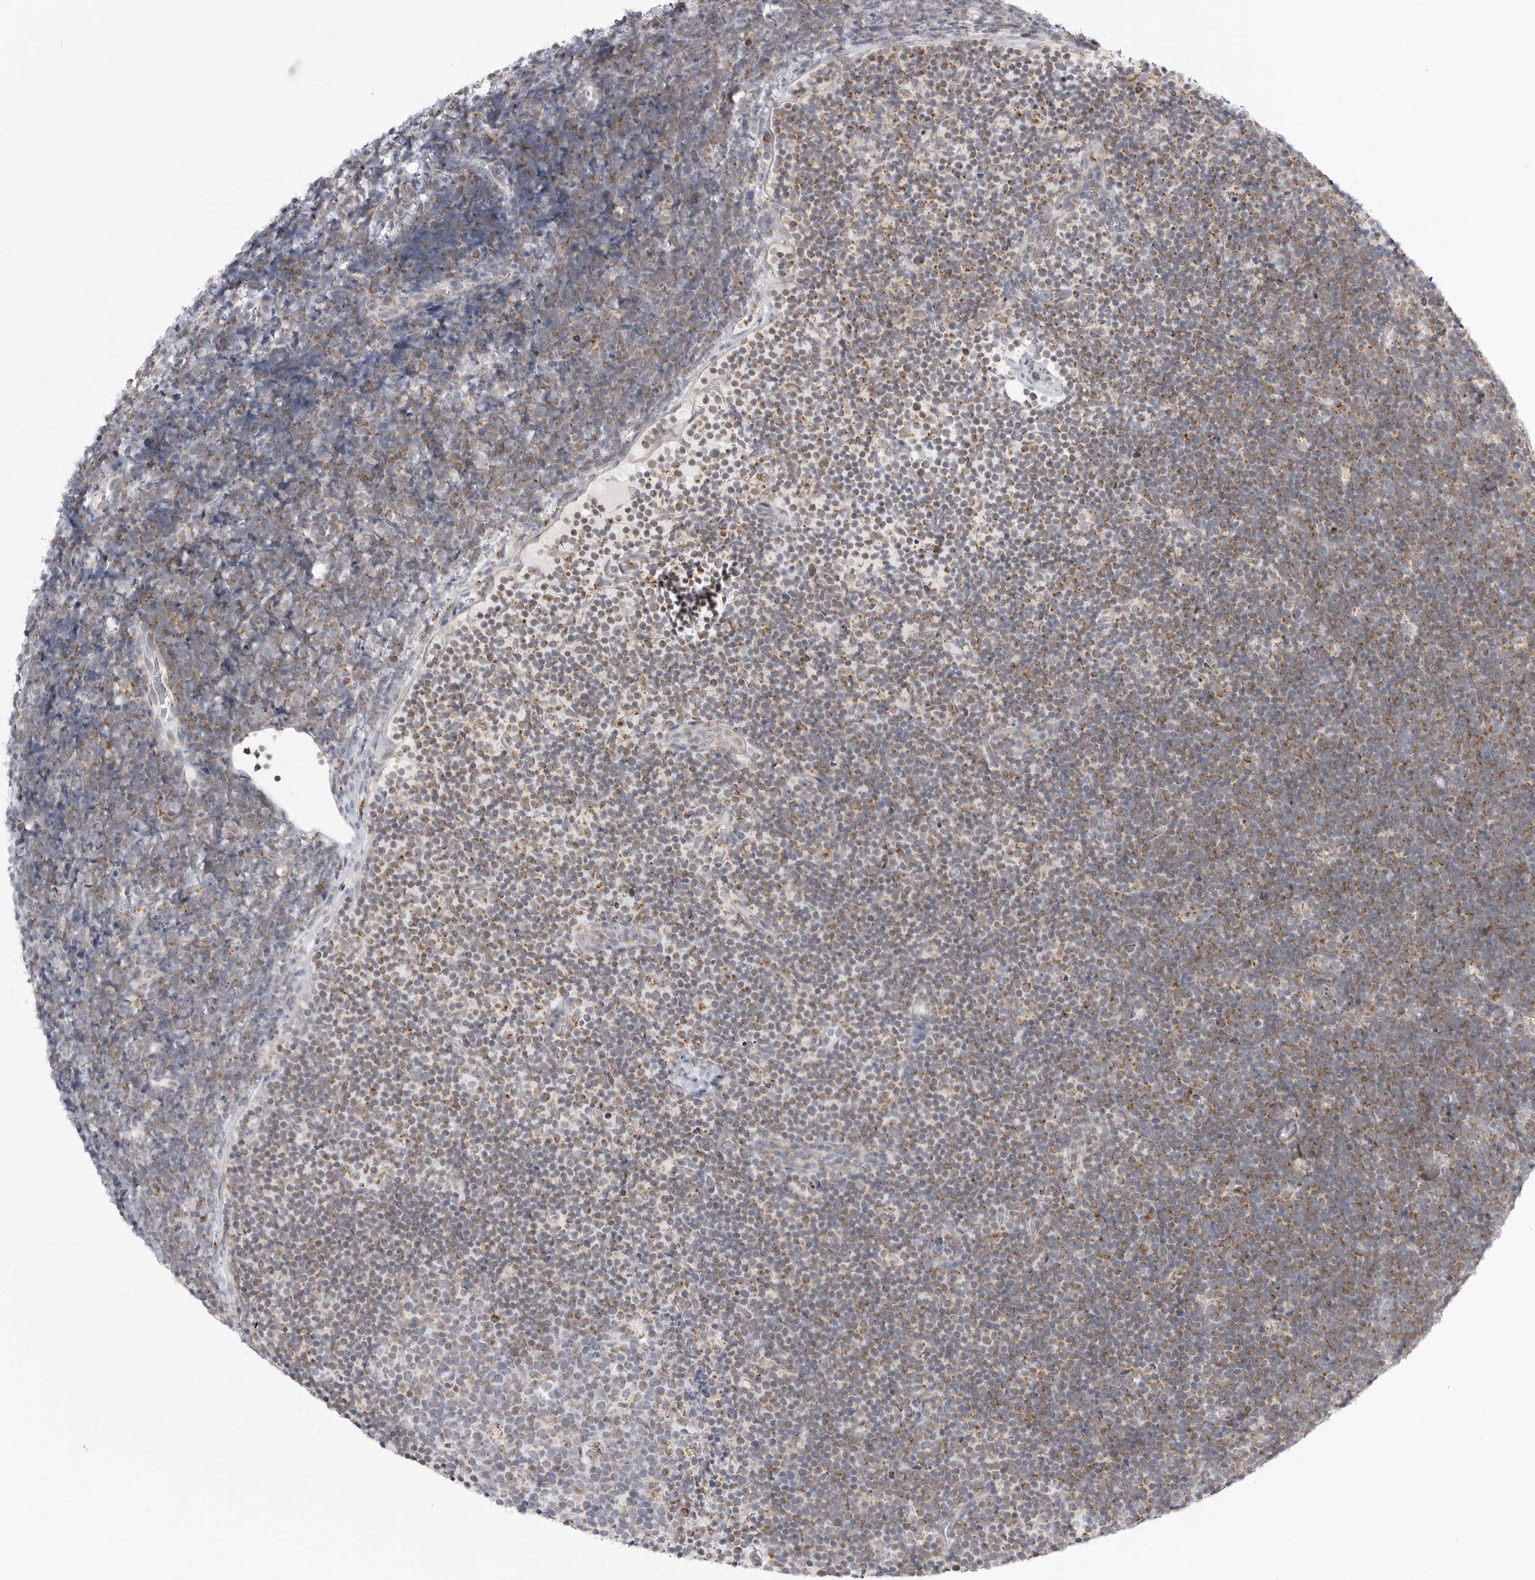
{"staining": {"intensity": "moderate", "quantity": ">75%", "location": "cytoplasmic/membranous"}, "tissue": "lymphoma", "cell_type": "Tumor cells", "image_type": "cancer", "snomed": [{"axis": "morphology", "description": "Malignant lymphoma, non-Hodgkin's type, High grade"}, {"axis": "topography", "description": "Lymph node"}], "caption": "Approximately >75% of tumor cells in human lymphoma show moderate cytoplasmic/membranous protein positivity as visualized by brown immunohistochemical staining.", "gene": "FH", "patient": {"sex": "male", "age": 13}}